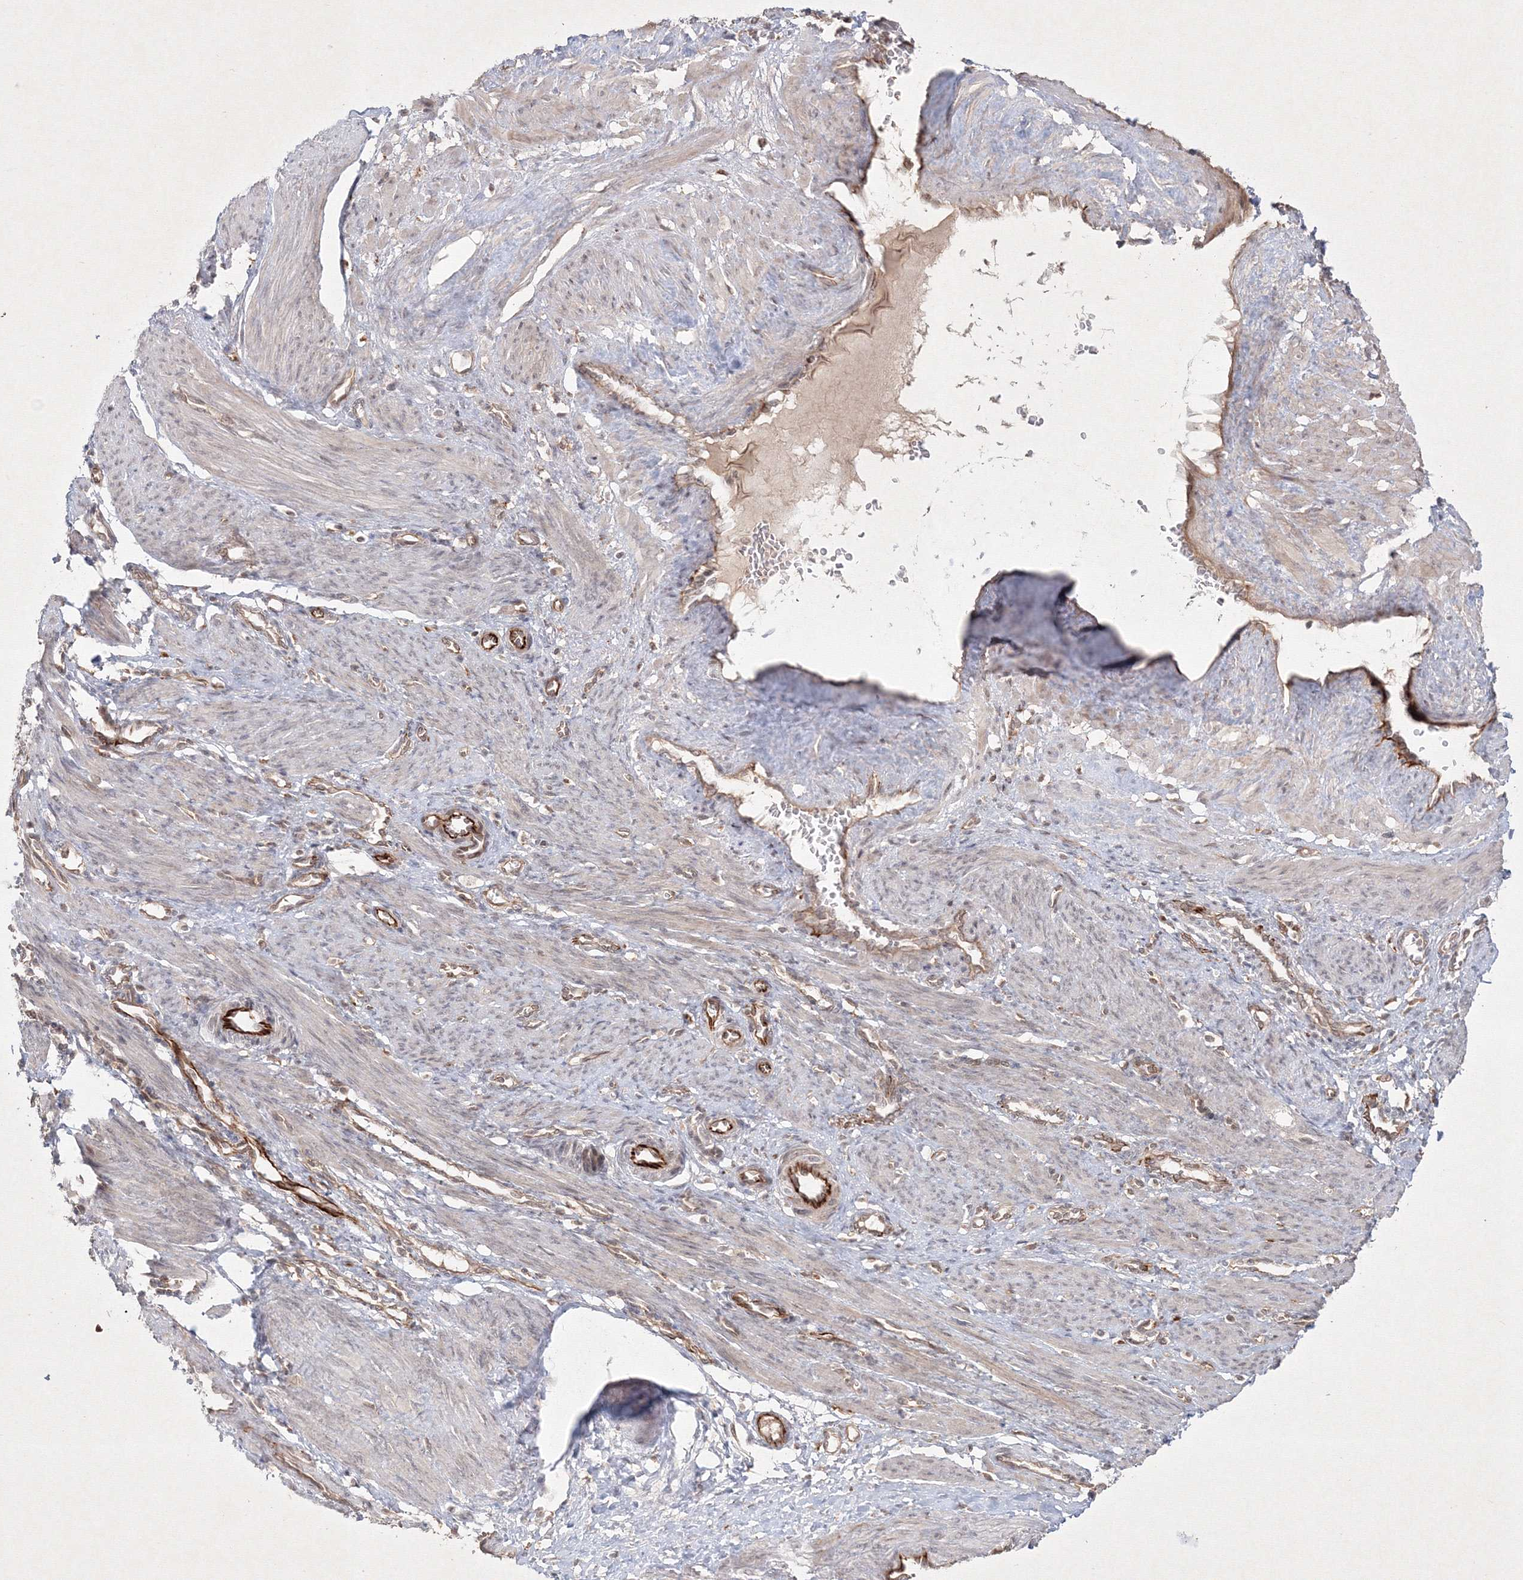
{"staining": {"intensity": "negative", "quantity": "none", "location": "none"}, "tissue": "smooth muscle", "cell_type": "Smooth muscle cells", "image_type": "normal", "snomed": [{"axis": "morphology", "description": "Normal tissue, NOS"}, {"axis": "topography", "description": "Endometrium"}], "caption": "Smooth muscle cells show no significant staining in normal smooth muscle. Brightfield microscopy of immunohistochemistry stained with DAB (brown) and hematoxylin (blue), captured at high magnification.", "gene": "KIF20A", "patient": {"sex": "female", "age": 33}}